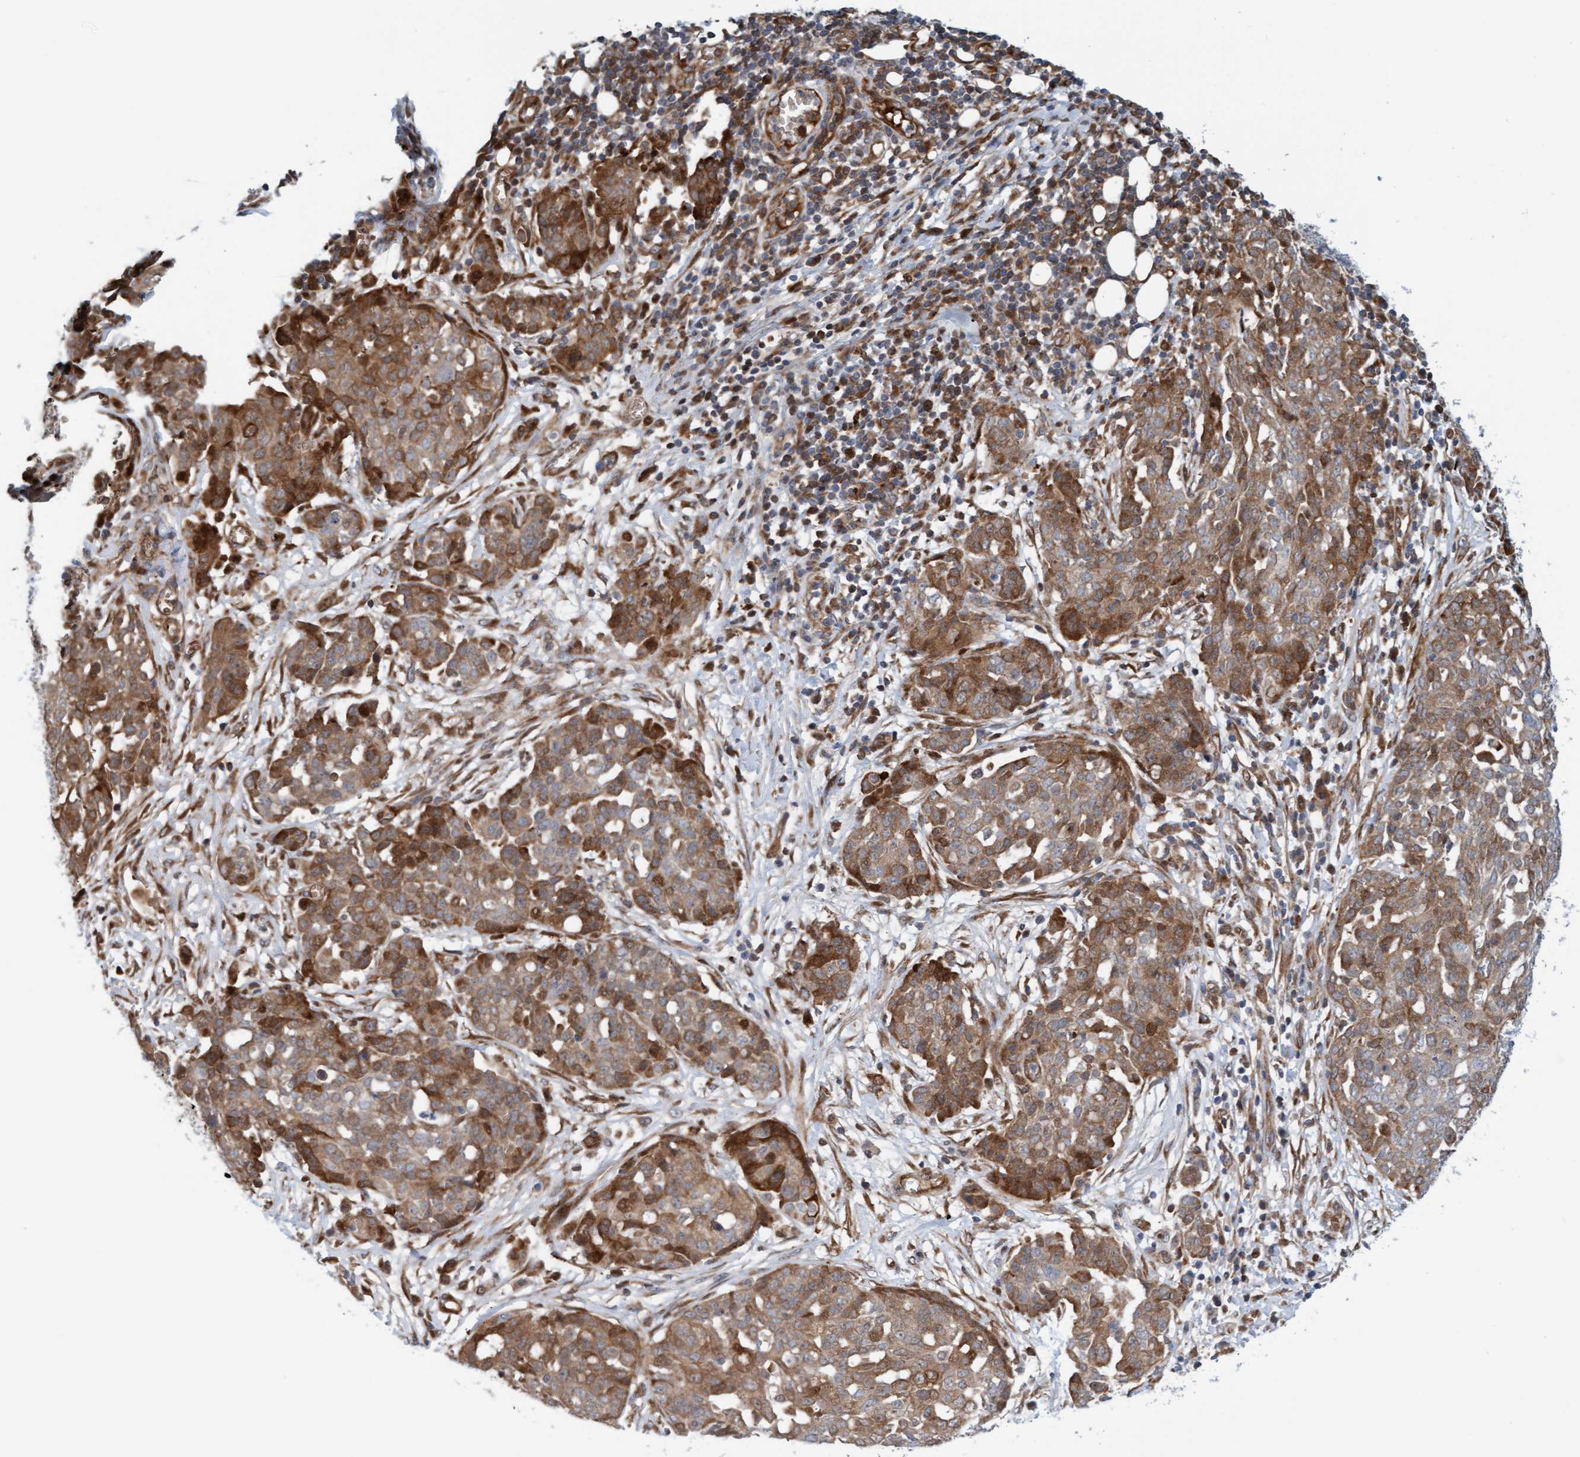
{"staining": {"intensity": "moderate", "quantity": ">75%", "location": "cytoplasmic/membranous"}, "tissue": "ovarian cancer", "cell_type": "Tumor cells", "image_type": "cancer", "snomed": [{"axis": "morphology", "description": "Cystadenocarcinoma, serous, NOS"}, {"axis": "topography", "description": "Soft tissue"}, {"axis": "topography", "description": "Ovary"}], "caption": "Human ovarian serous cystadenocarcinoma stained with a protein marker exhibits moderate staining in tumor cells.", "gene": "EIF4EBP1", "patient": {"sex": "female", "age": 57}}